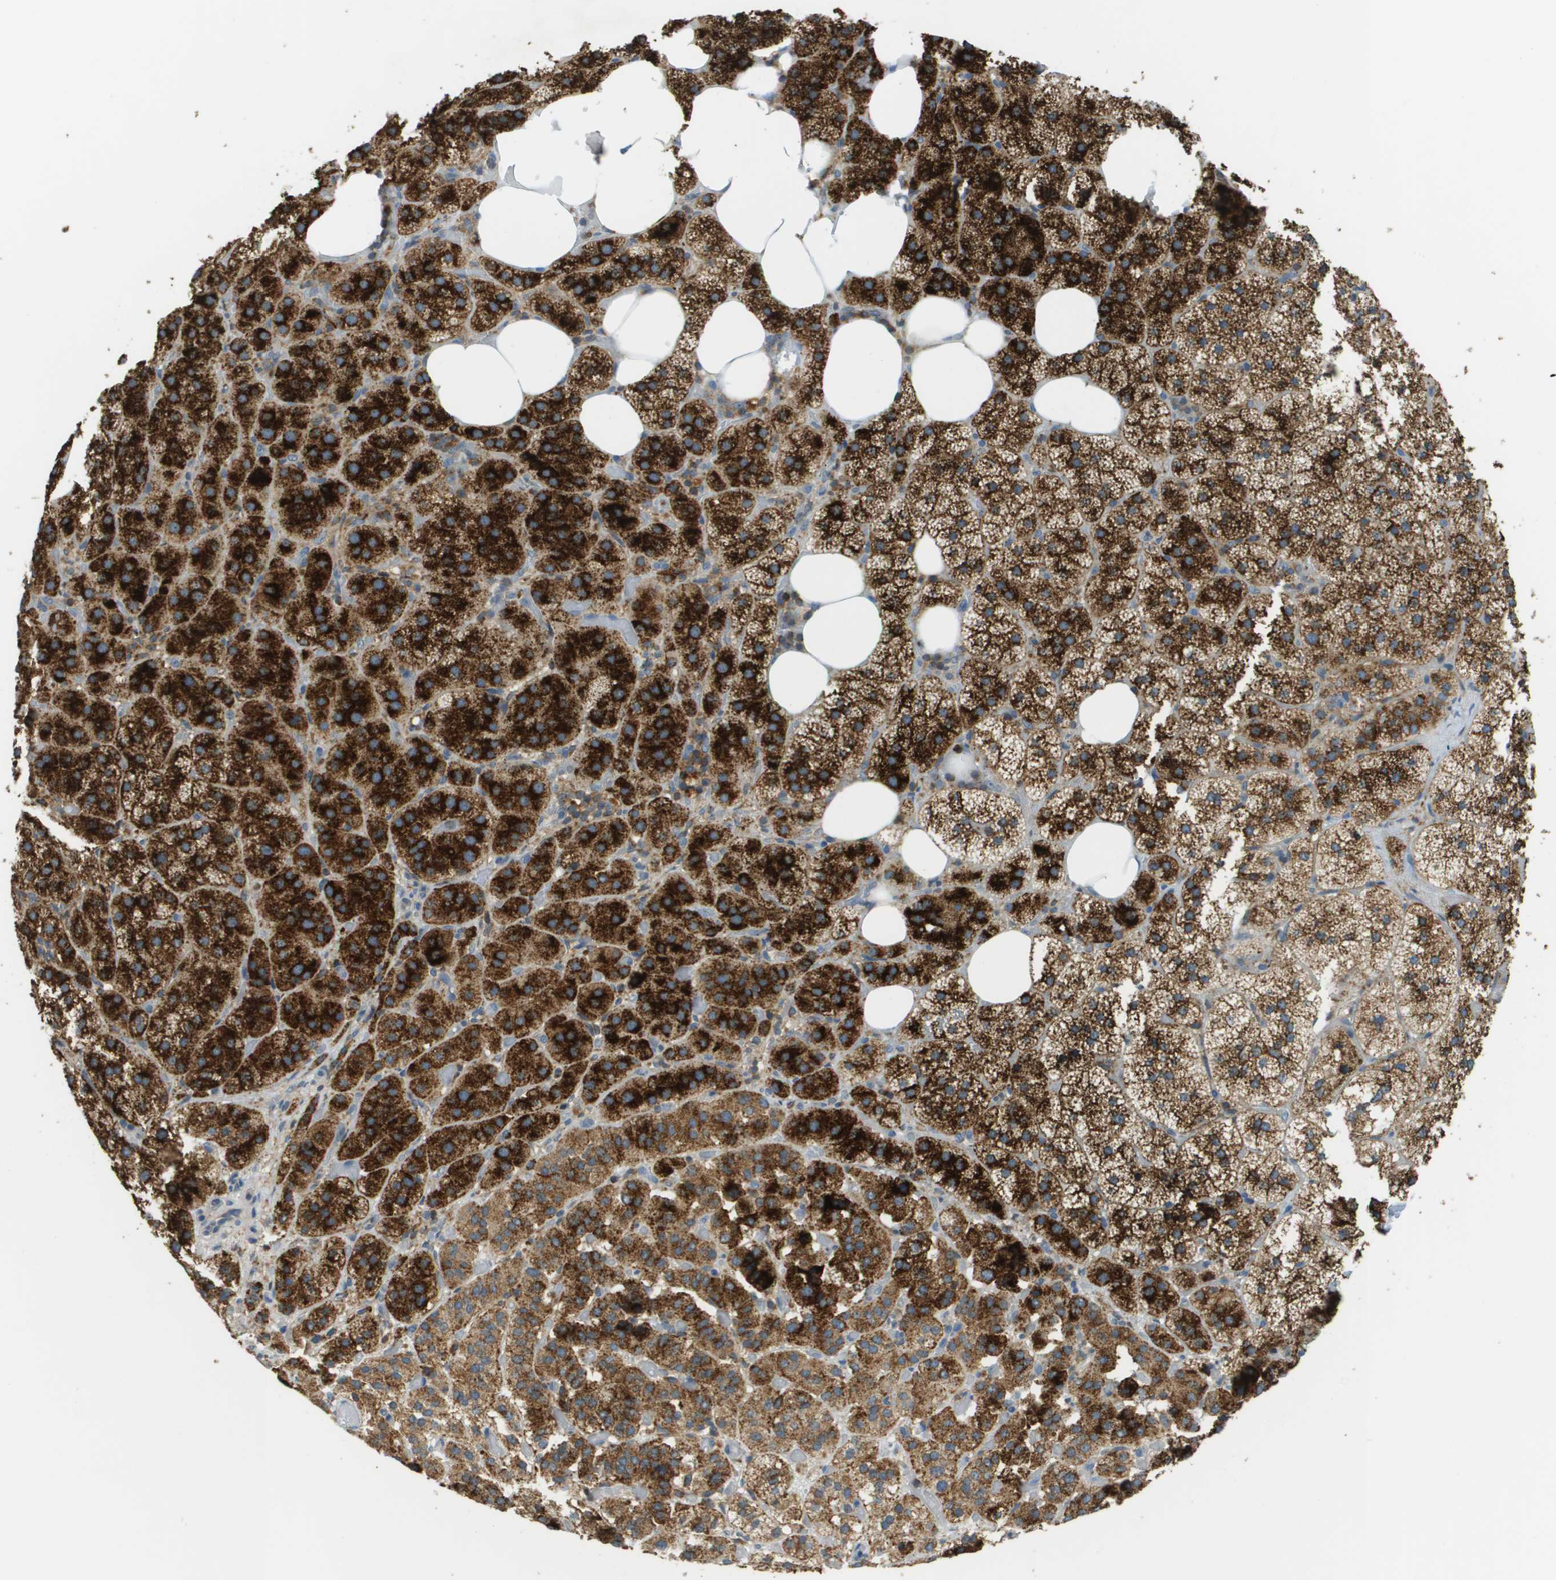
{"staining": {"intensity": "strong", "quantity": ">75%", "location": "cytoplasmic/membranous"}, "tissue": "adrenal gland", "cell_type": "Glandular cells", "image_type": "normal", "snomed": [{"axis": "morphology", "description": "Normal tissue, NOS"}, {"axis": "topography", "description": "Adrenal gland"}], "caption": "Immunohistochemical staining of unremarkable human adrenal gland displays high levels of strong cytoplasmic/membranous expression in approximately >75% of glandular cells. The protein of interest is shown in brown color, while the nuclei are stained blue.", "gene": "PLBD2", "patient": {"sex": "female", "age": 59}}